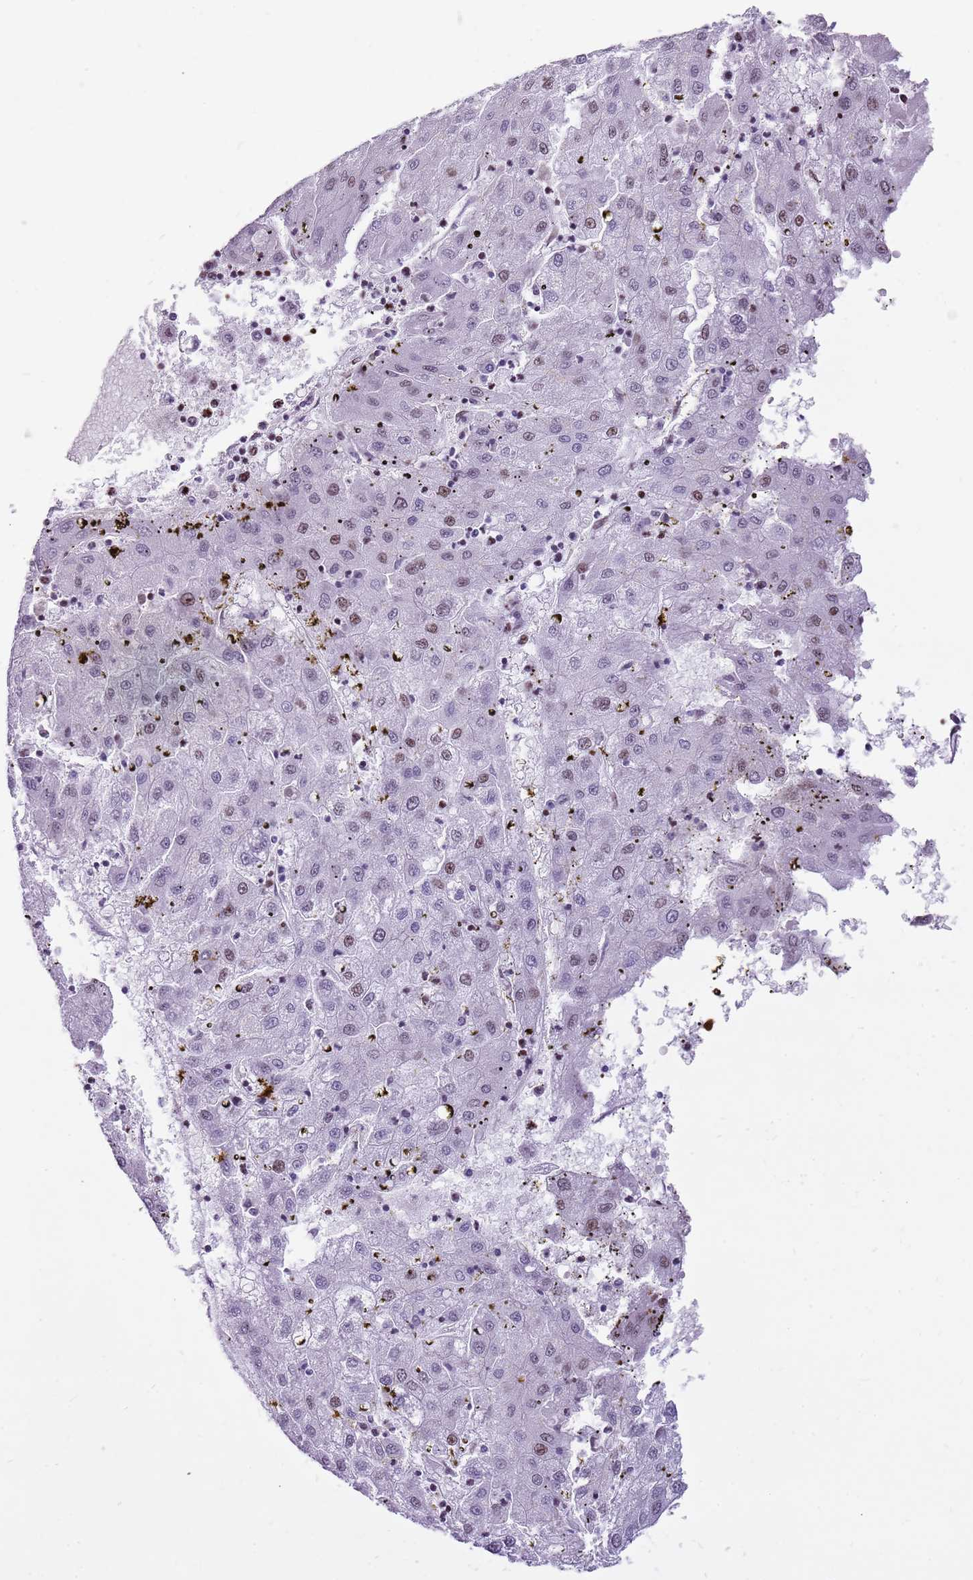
{"staining": {"intensity": "weak", "quantity": "<25%", "location": "nuclear"}, "tissue": "liver cancer", "cell_type": "Tumor cells", "image_type": "cancer", "snomed": [{"axis": "morphology", "description": "Carcinoma, Hepatocellular, NOS"}, {"axis": "topography", "description": "Liver"}], "caption": "Immunohistochemistry image of liver hepatocellular carcinoma stained for a protein (brown), which demonstrates no expression in tumor cells.", "gene": "WASHC4", "patient": {"sex": "male", "age": 72}}